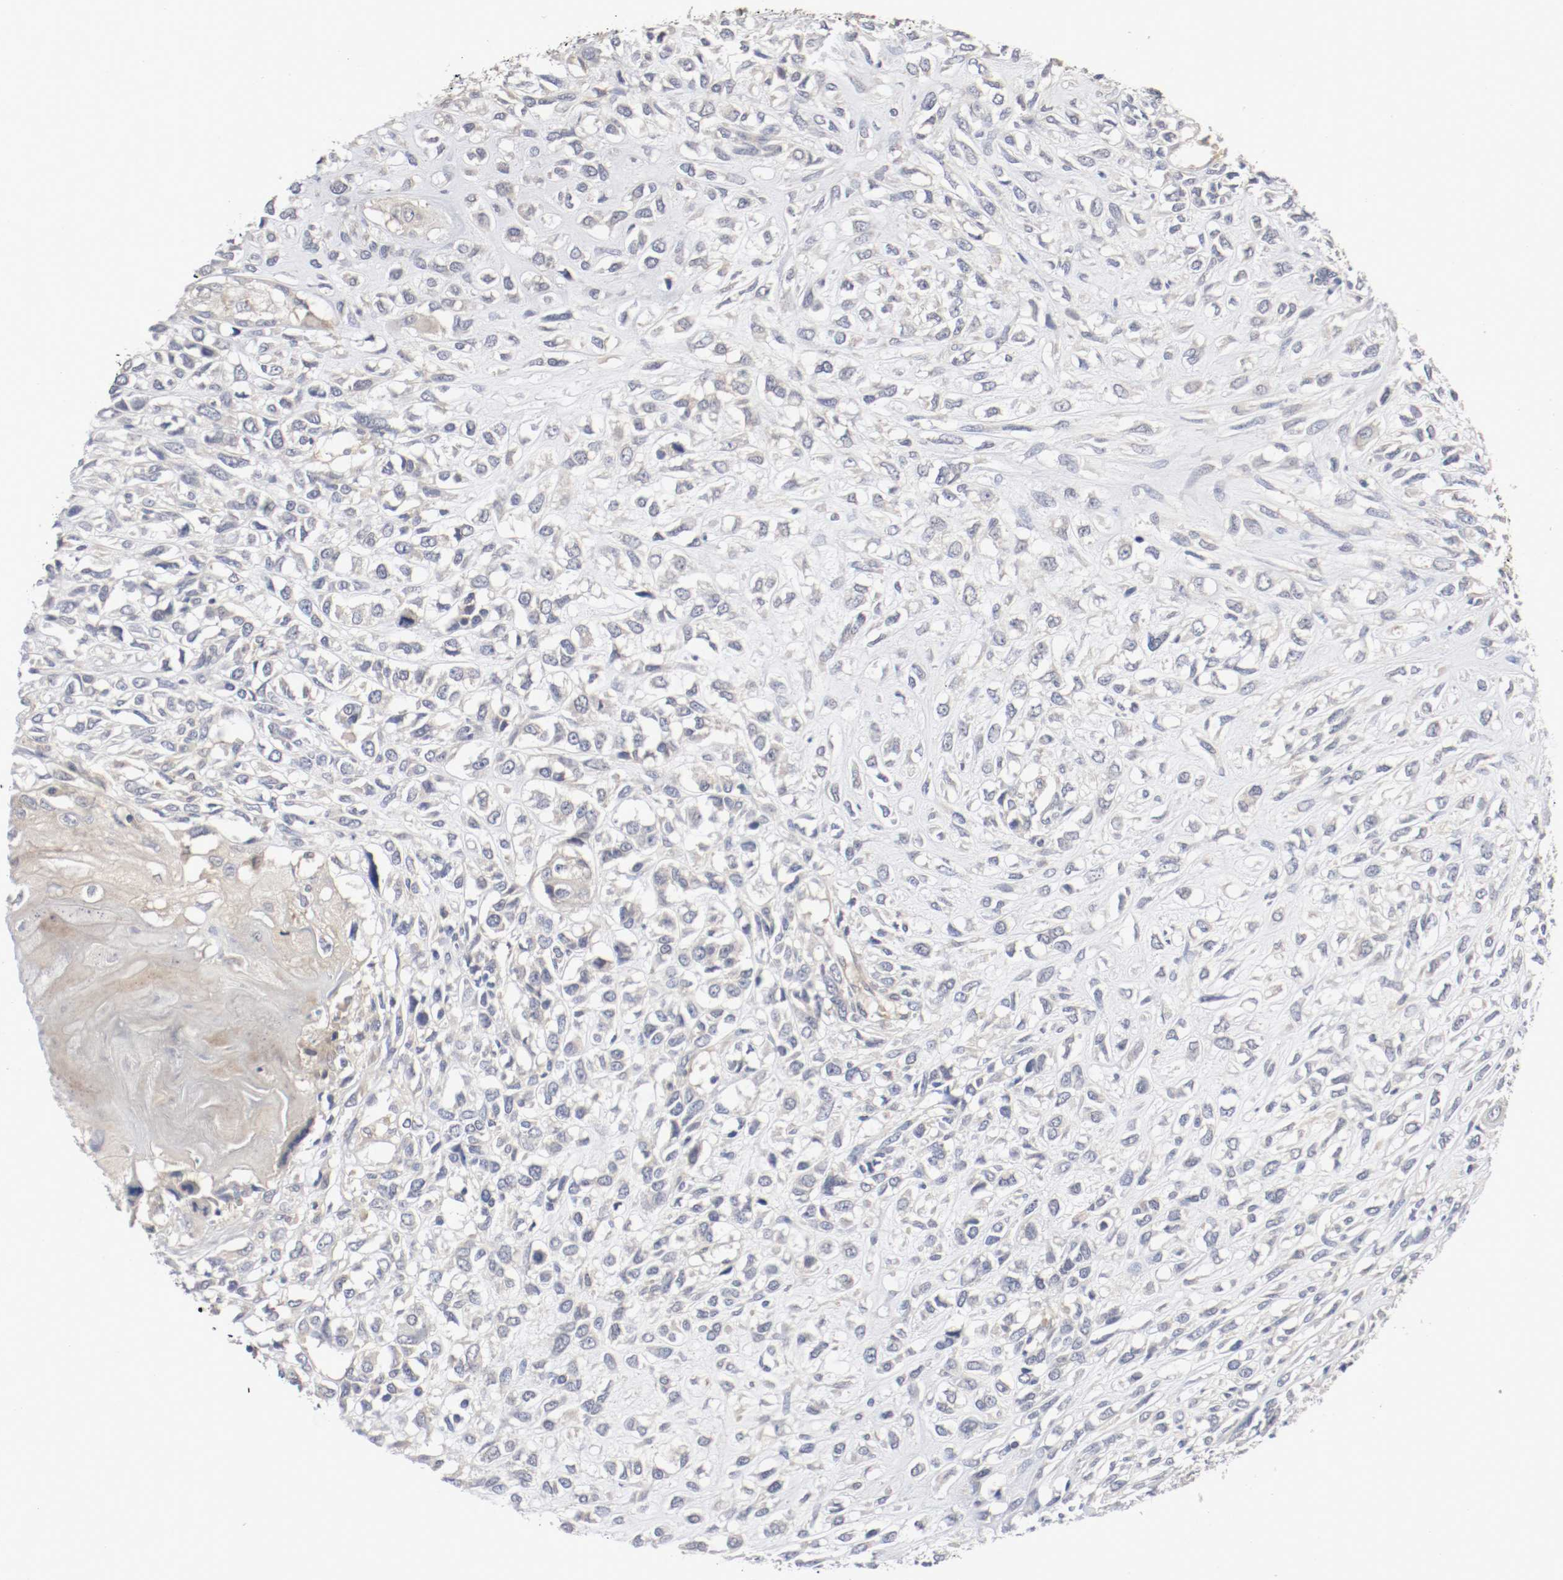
{"staining": {"intensity": "negative", "quantity": "none", "location": "none"}, "tissue": "head and neck cancer", "cell_type": "Tumor cells", "image_type": "cancer", "snomed": [{"axis": "morphology", "description": "Necrosis, NOS"}, {"axis": "morphology", "description": "Neoplasm, malignant, NOS"}, {"axis": "topography", "description": "Salivary gland"}, {"axis": "topography", "description": "Head-Neck"}], "caption": "Head and neck cancer (malignant neoplasm) was stained to show a protein in brown. There is no significant staining in tumor cells.", "gene": "REN", "patient": {"sex": "male", "age": 43}}